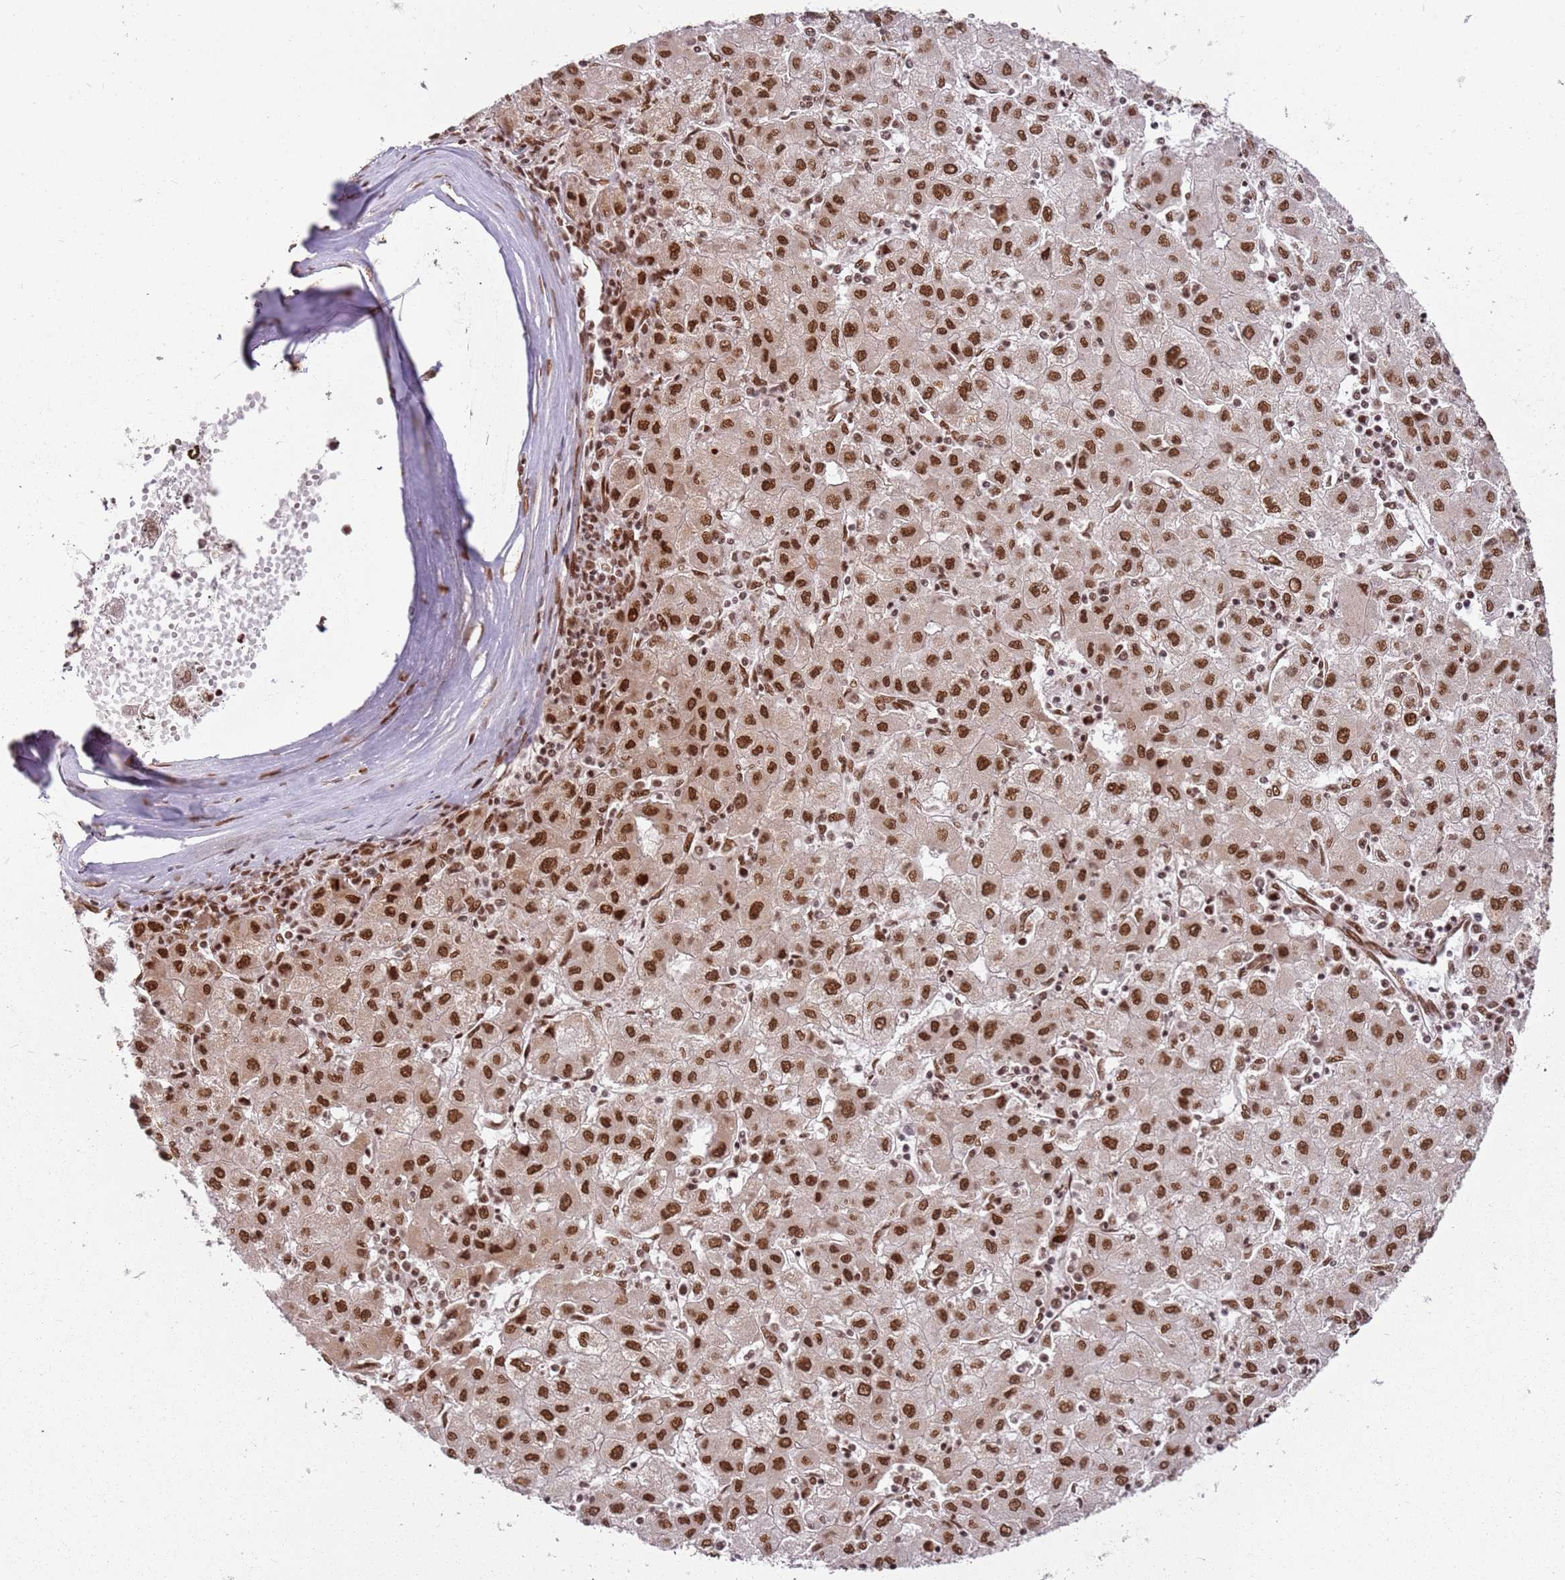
{"staining": {"intensity": "strong", "quantity": ">75%", "location": "nuclear"}, "tissue": "liver cancer", "cell_type": "Tumor cells", "image_type": "cancer", "snomed": [{"axis": "morphology", "description": "Carcinoma, Hepatocellular, NOS"}, {"axis": "topography", "description": "Liver"}], "caption": "Protein expression analysis of human liver cancer reveals strong nuclear expression in about >75% of tumor cells.", "gene": "TENT4A", "patient": {"sex": "male", "age": 72}}